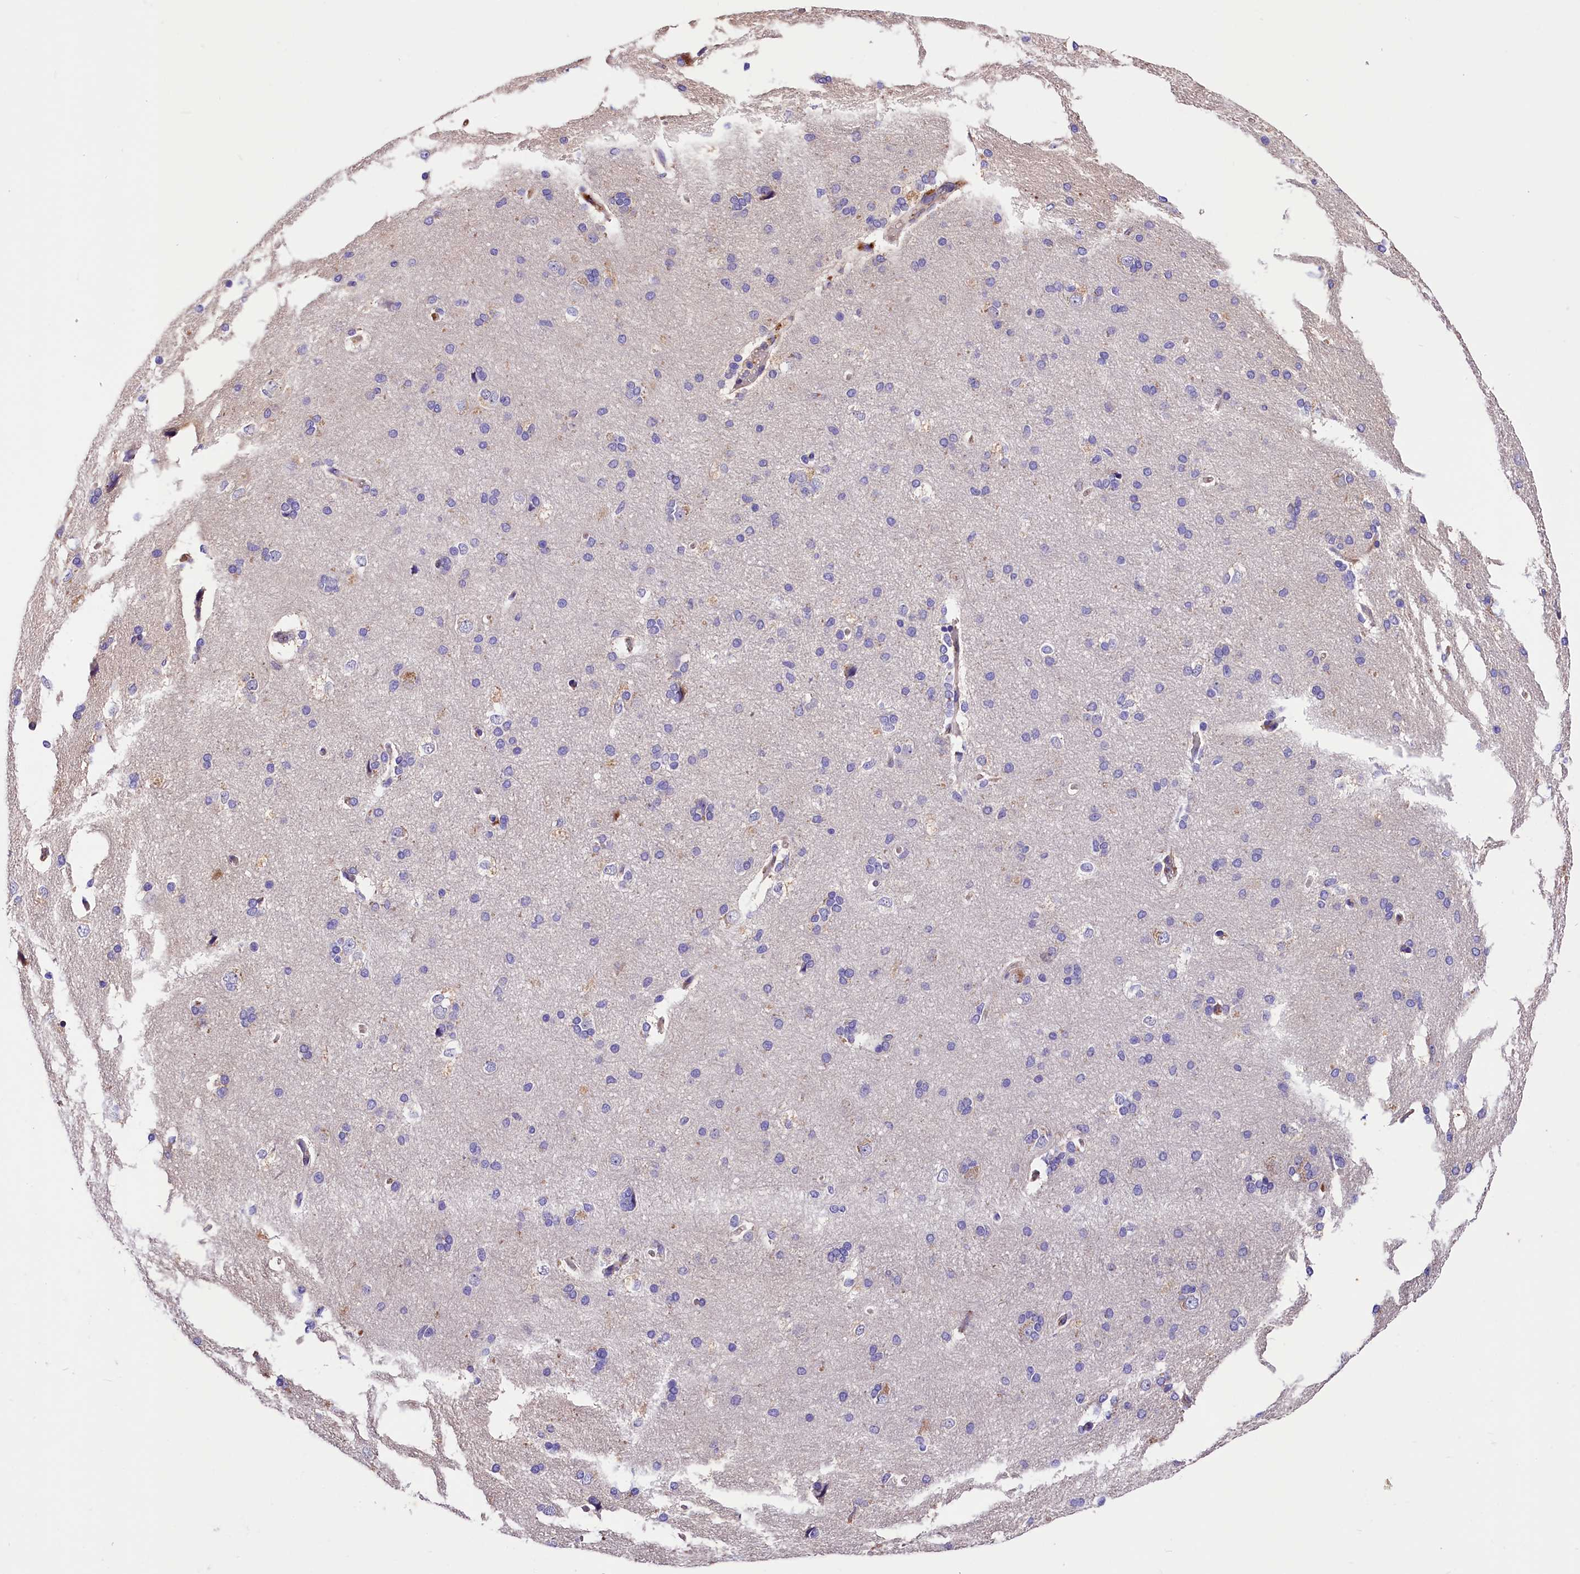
{"staining": {"intensity": "negative", "quantity": "none", "location": "none"}, "tissue": "cerebral cortex", "cell_type": "Endothelial cells", "image_type": "normal", "snomed": [{"axis": "morphology", "description": "Normal tissue, NOS"}, {"axis": "topography", "description": "Cerebral cortex"}], "caption": "Immunohistochemistry (IHC) of benign human cerebral cortex reveals no positivity in endothelial cells. Nuclei are stained in blue.", "gene": "ARMC6", "patient": {"sex": "male", "age": 62}}